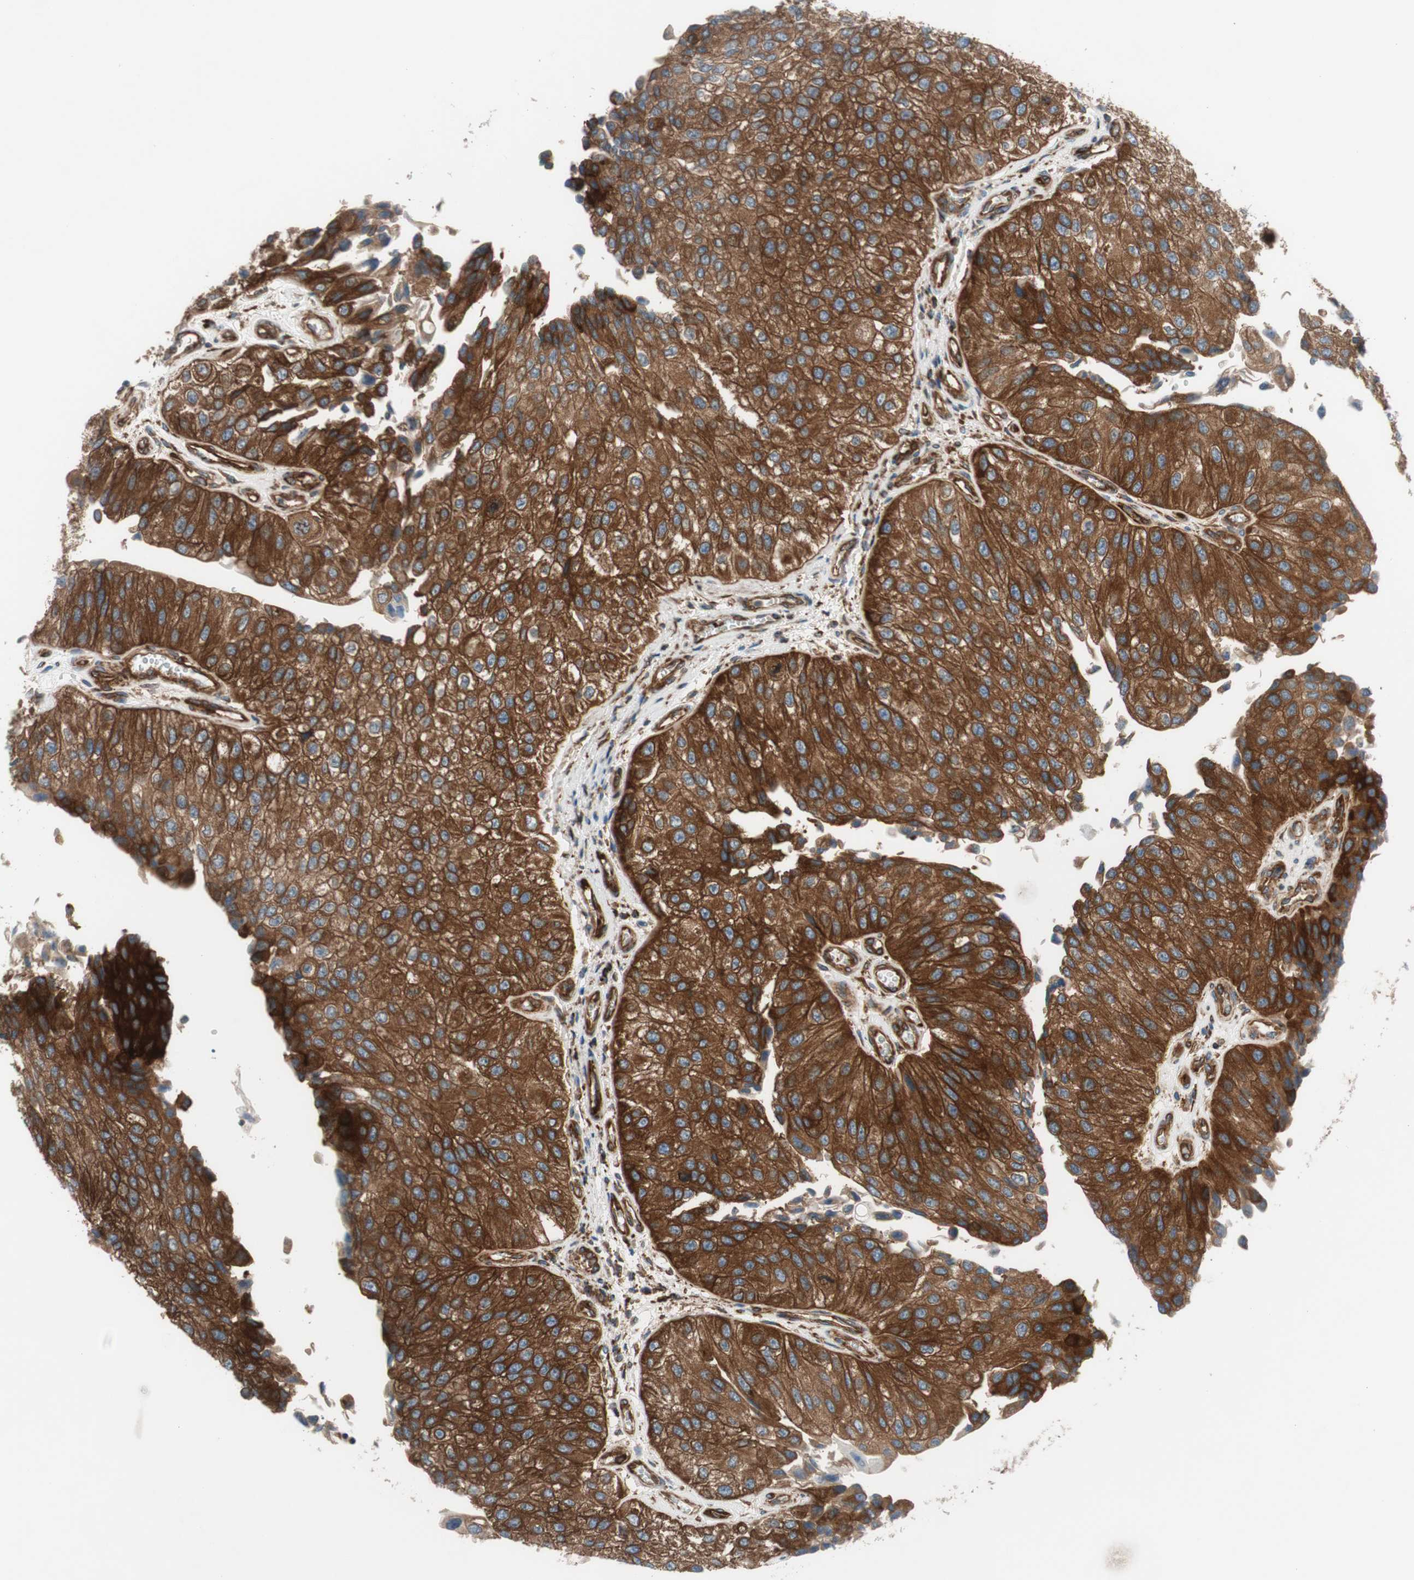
{"staining": {"intensity": "moderate", "quantity": ">75%", "location": "cytoplasmic/membranous"}, "tissue": "urothelial cancer", "cell_type": "Tumor cells", "image_type": "cancer", "snomed": [{"axis": "morphology", "description": "Urothelial carcinoma, High grade"}, {"axis": "topography", "description": "Kidney"}, {"axis": "topography", "description": "Urinary bladder"}], "caption": "Human urothelial carcinoma (high-grade) stained for a protein (brown) displays moderate cytoplasmic/membranous positive staining in approximately >75% of tumor cells.", "gene": "CCN4", "patient": {"sex": "male", "age": 77}}